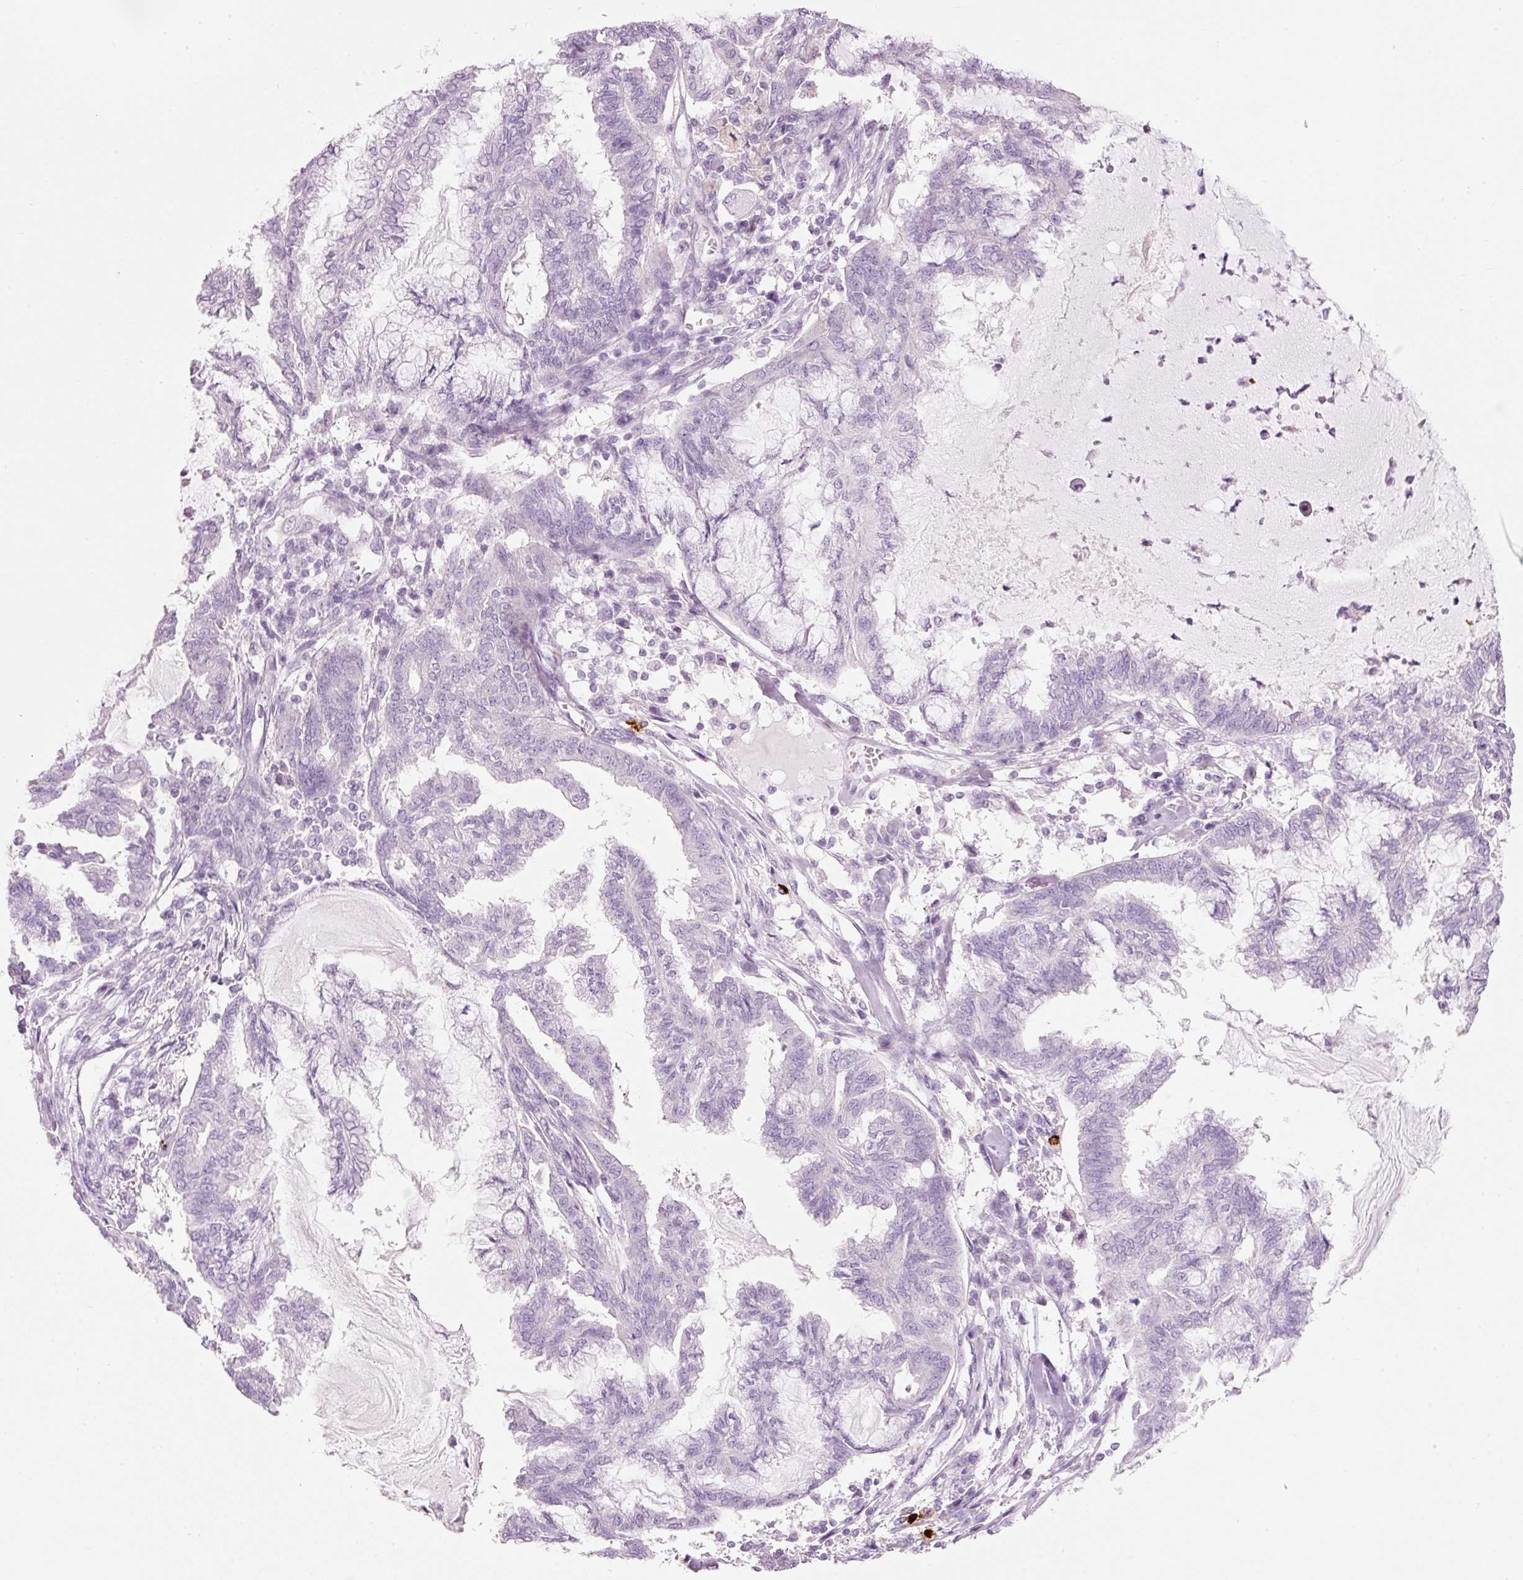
{"staining": {"intensity": "negative", "quantity": "none", "location": "none"}, "tissue": "endometrial cancer", "cell_type": "Tumor cells", "image_type": "cancer", "snomed": [{"axis": "morphology", "description": "Adenocarcinoma, NOS"}, {"axis": "topography", "description": "Endometrium"}], "caption": "Immunohistochemistry (IHC) image of neoplastic tissue: human endometrial adenocarcinoma stained with DAB (3,3'-diaminobenzidine) demonstrates no significant protein positivity in tumor cells.", "gene": "CMA1", "patient": {"sex": "female", "age": 86}}